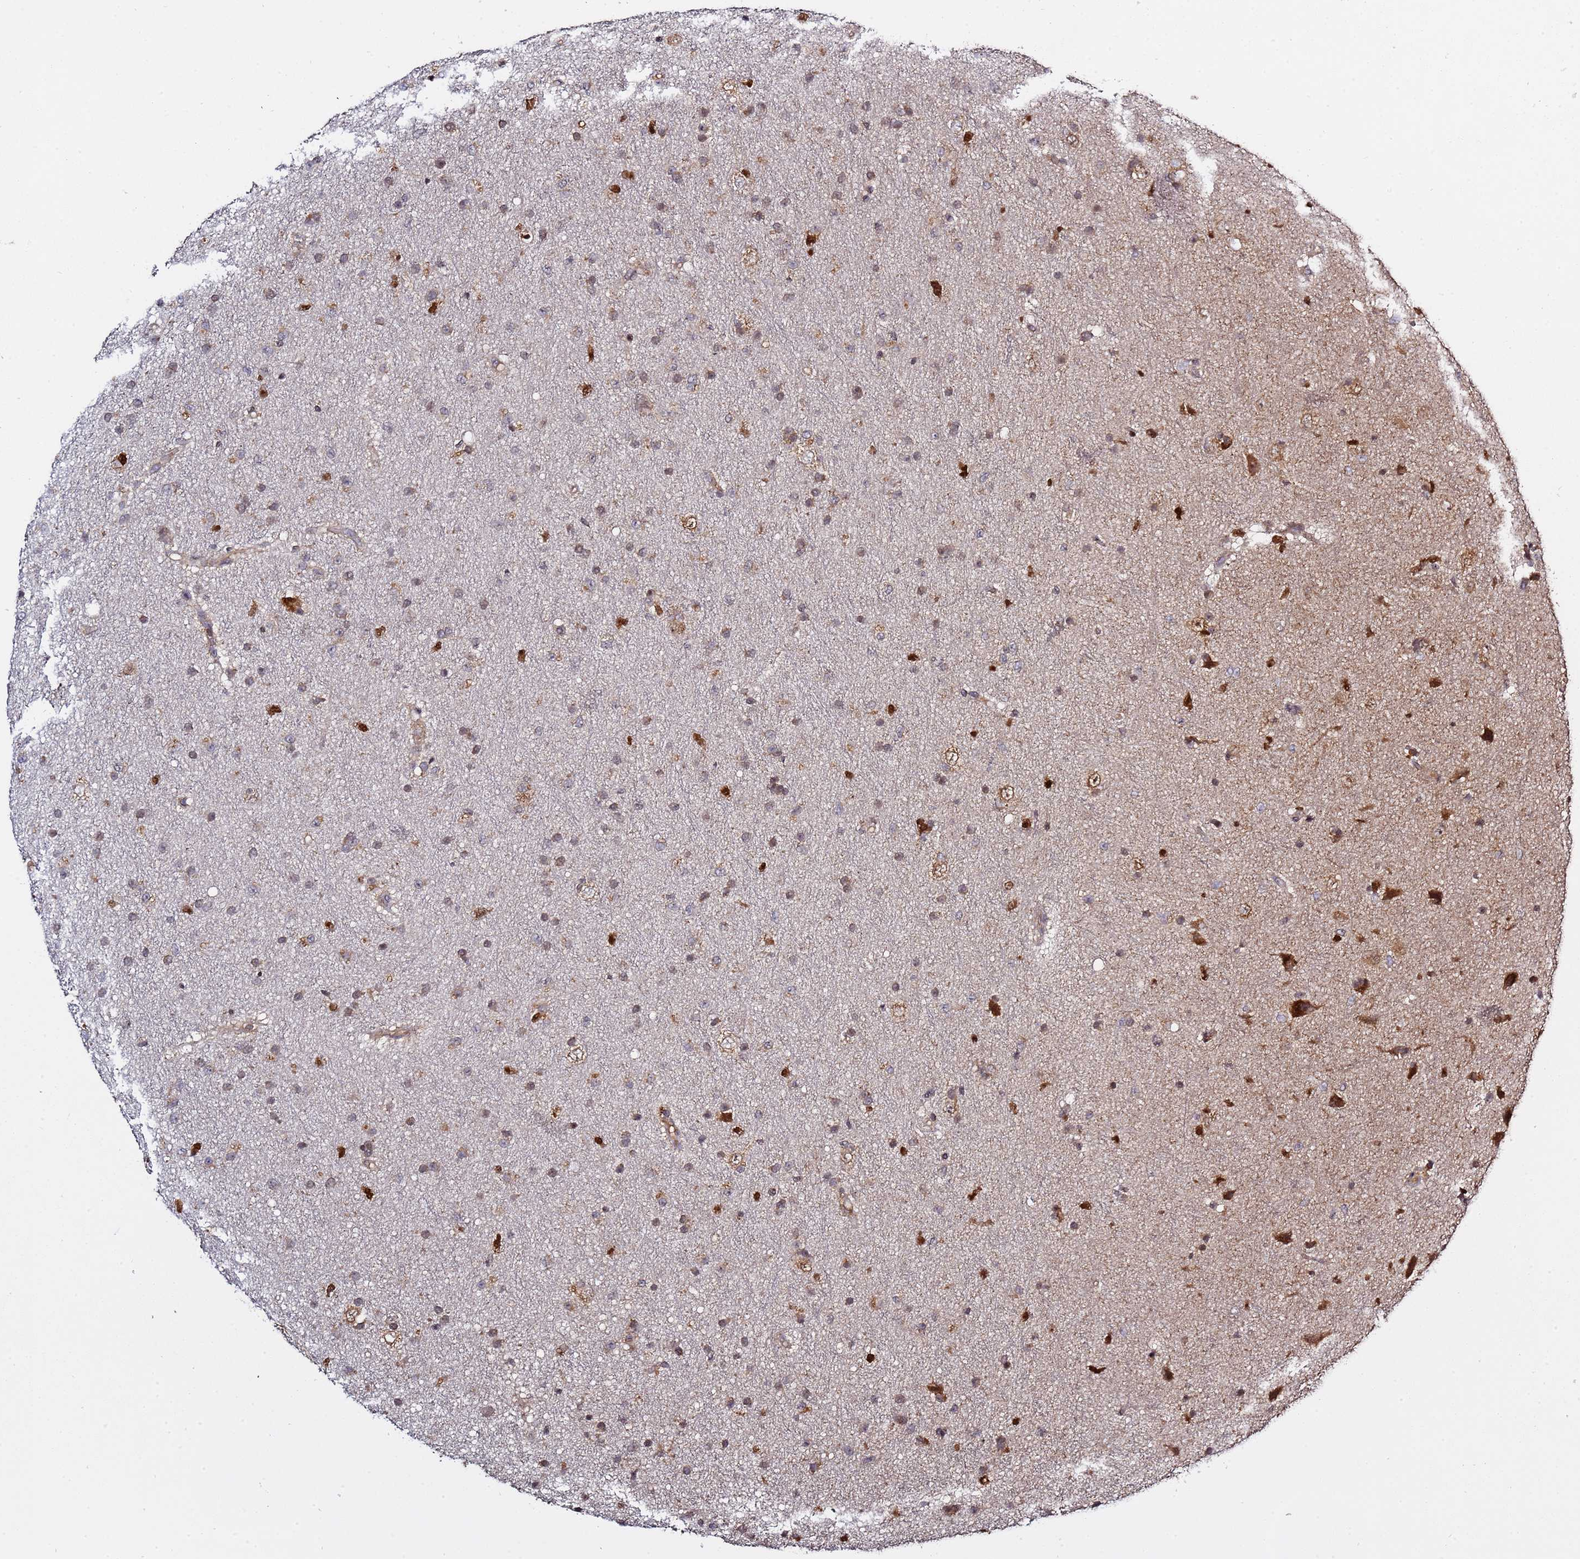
{"staining": {"intensity": "weak", "quantity": "25%-75%", "location": "cytoplasmic/membranous"}, "tissue": "glioma", "cell_type": "Tumor cells", "image_type": "cancer", "snomed": [{"axis": "morphology", "description": "Glioma, malignant, Low grade"}, {"axis": "topography", "description": "Cerebral cortex"}], "caption": "Tumor cells display low levels of weak cytoplasmic/membranous staining in about 25%-75% of cells in human malignant glioma (low-grade).", "gene": "RCOR2", "patient": {"sex": "female", "age": 39}}